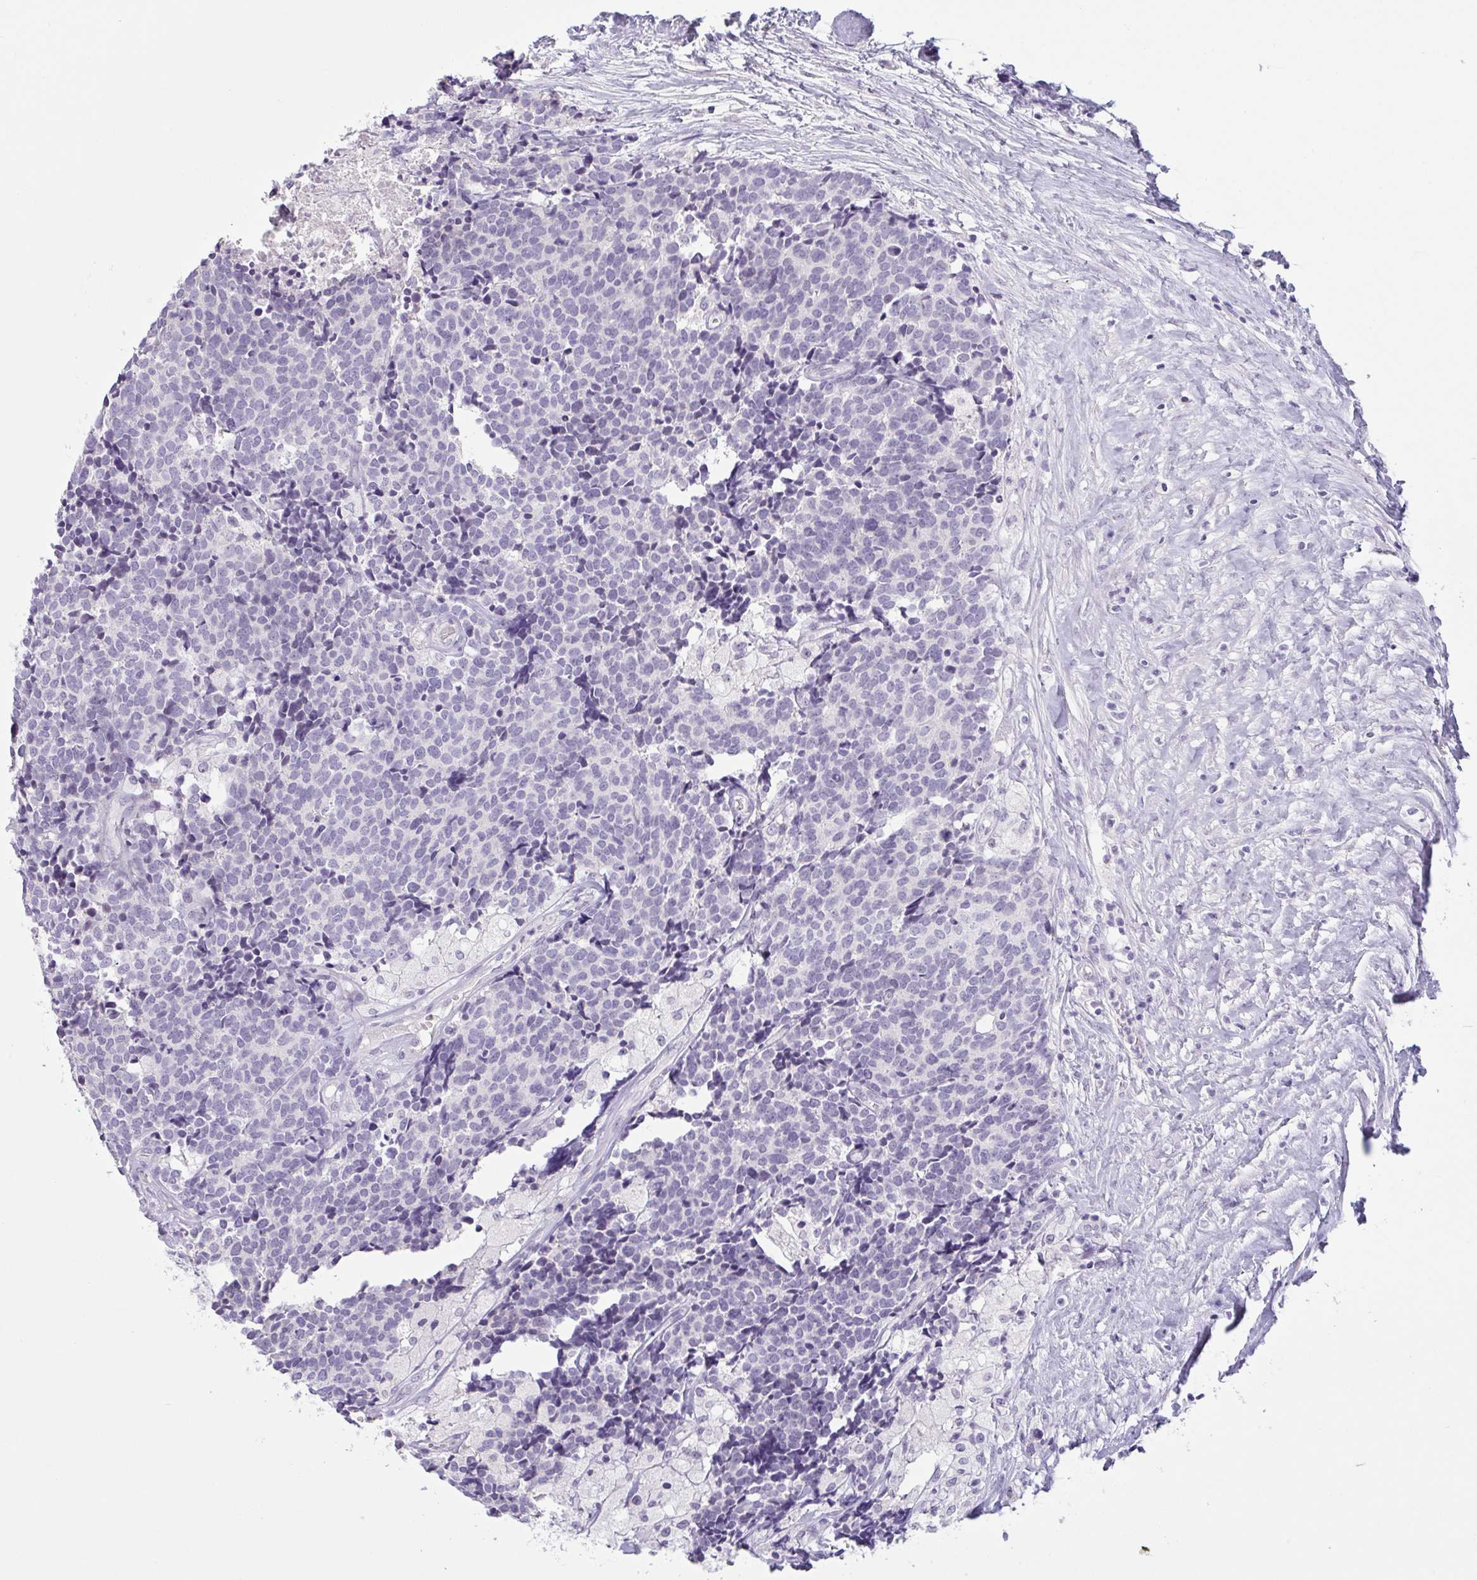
{"staining": {"intensity": "negative", "quantity": "none", "location": "none"}, "tissue": "carcinoid", "cell_type": "Tumor cells", "image_type": "cancer", "snomed": [{"axis": "morphology", "description": "Carcinoid, malignant, NOS"}, {"axis": "topography", "description": "Skin"}], "caption": "Immunohistochemical staining of carcinoid (malignant) shows no significant expression in tumor cells.", "gene": "CTSE", "patient": {"sex": "female", "age": 79}}